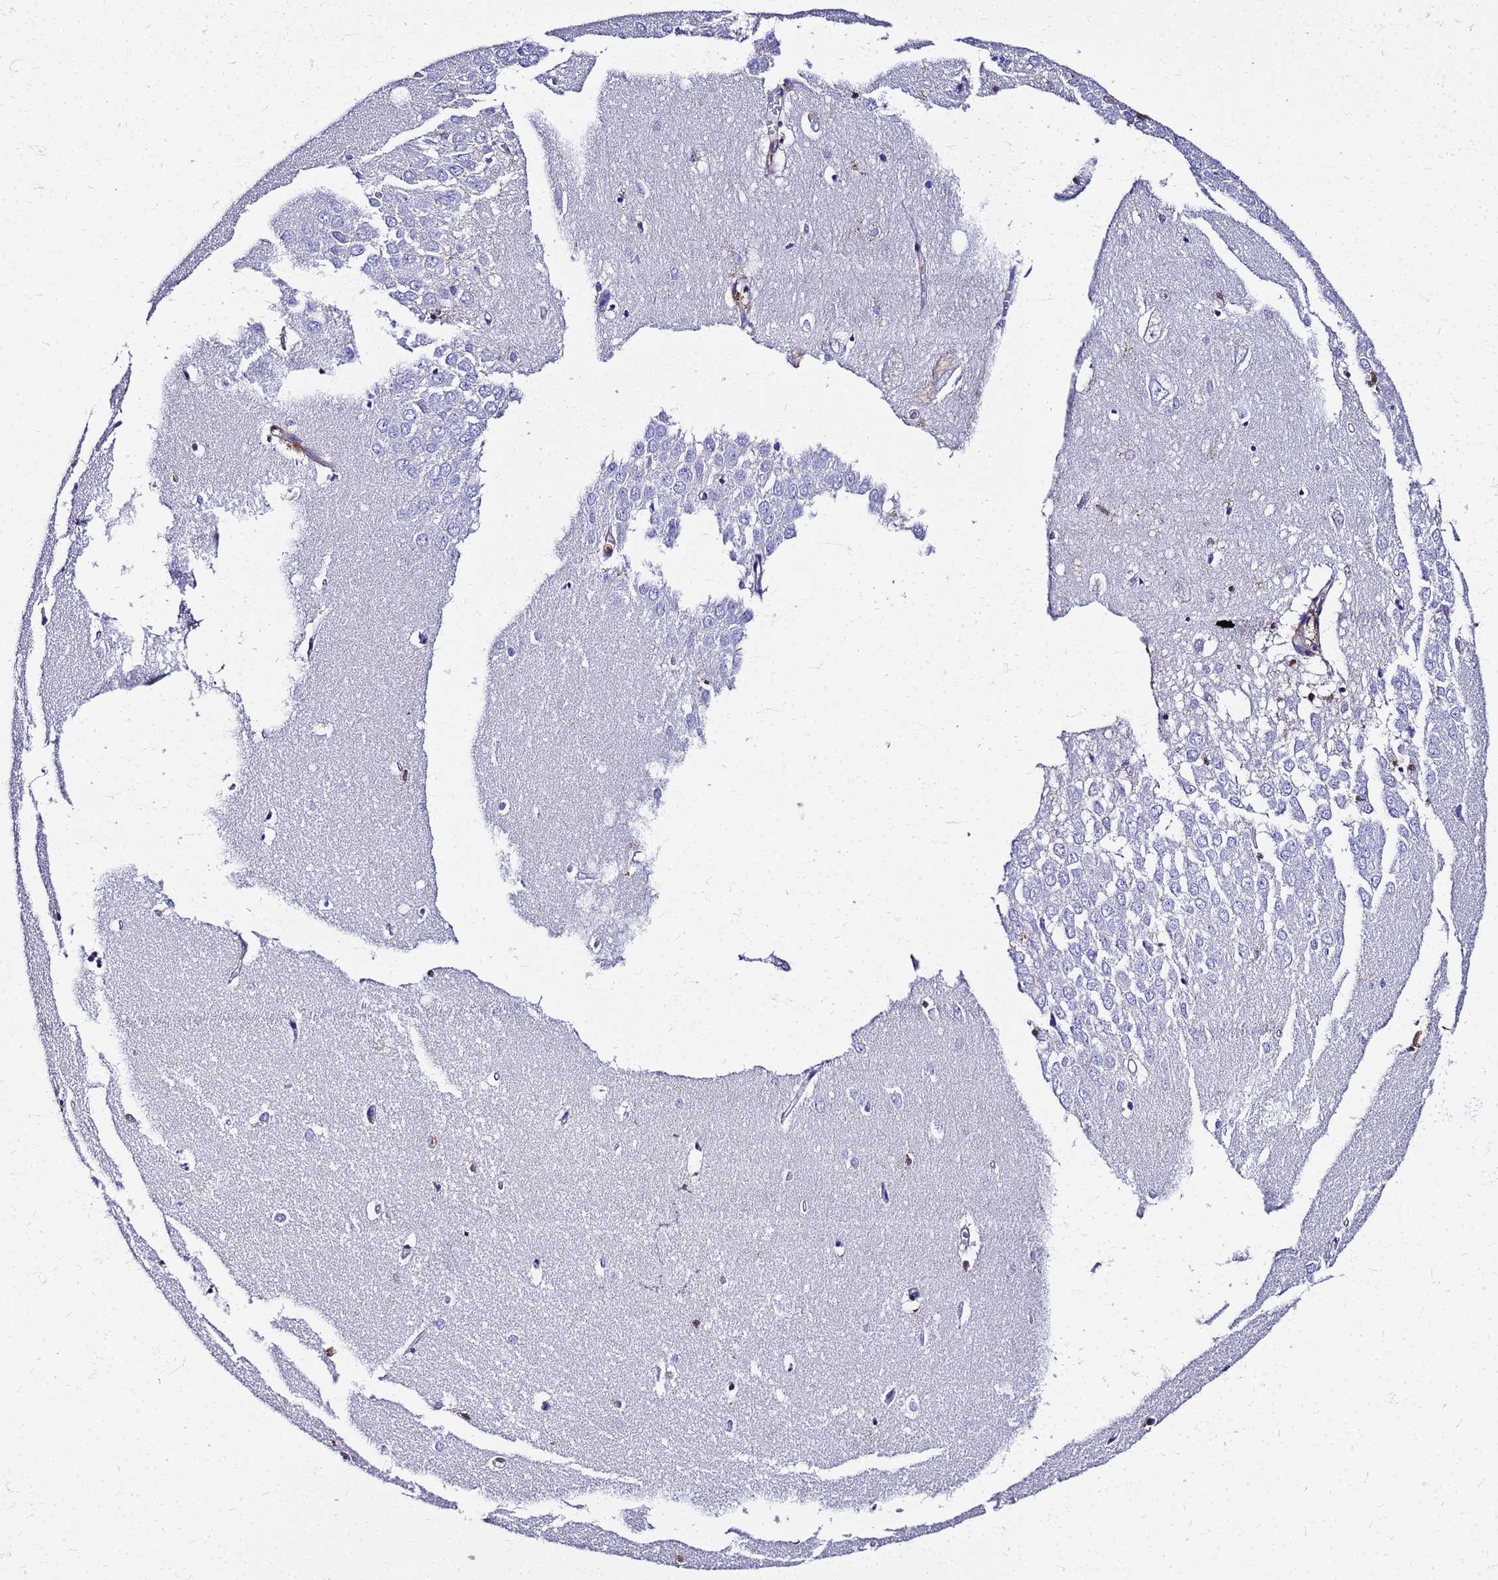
{"staining": {"intensity": "negative", "quantity": "none", "location": "none"}, "tissue": "hippocampus", "cell_type": "Glial cells", "image_type": "normal", "snomed": [{"axis": "morphology", "description": "Normal tissue, NOS"}, {"axis": "topography", "description": "Hippocampus"}], "caption": "Immunohistochemistry image of normal human hippocampus stained for a protein (brown), which reveals no positivity in glial cells. (DAB (3,3'-diaminobenzidine) immunohistochemistry (IHC) with hematoxylin counter stain).", "gene": "S100A11", "patient": {"sex": "female", "age": 64}}